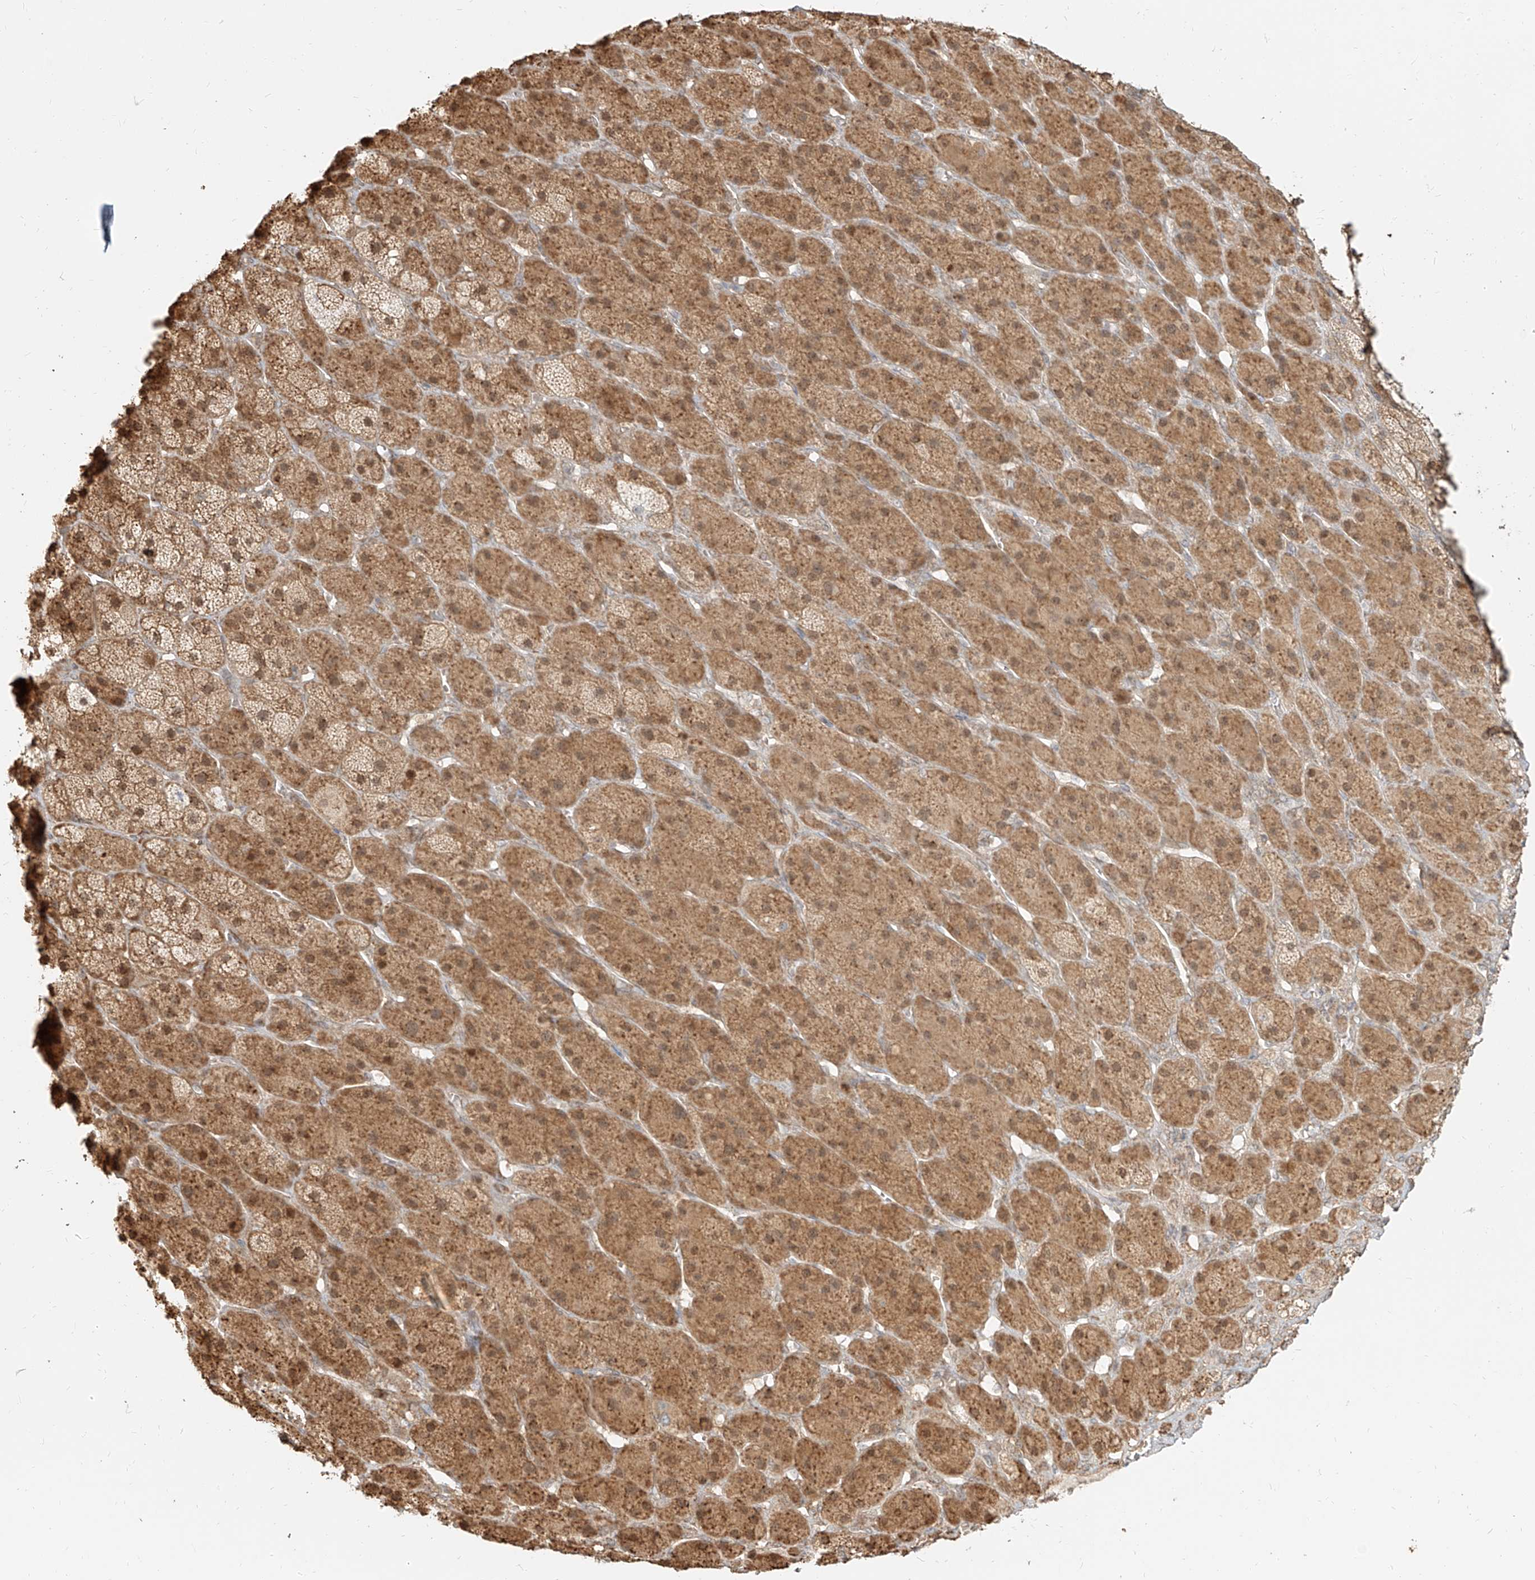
{"staining": {"intensity": "moderate", "quantity": ">75%", "location": "cytoplasmic/membranous"}, "tissue": "adrenal gland", "cell_type": "Glandular cells", "image_type": "normal", "snomed": [{"axis": "morphology", "description": "Normal tissue, NOS"}, {"axis": "topography", "description": "Adrenal gland"}], "caption": "A micrograph of adrenal gland stained for a protein displays moderate cytoplasmic/membranous brown staining in glandular cells.", "gene": "UBE2K", "patient": {"sex": "male", "age": 61}}